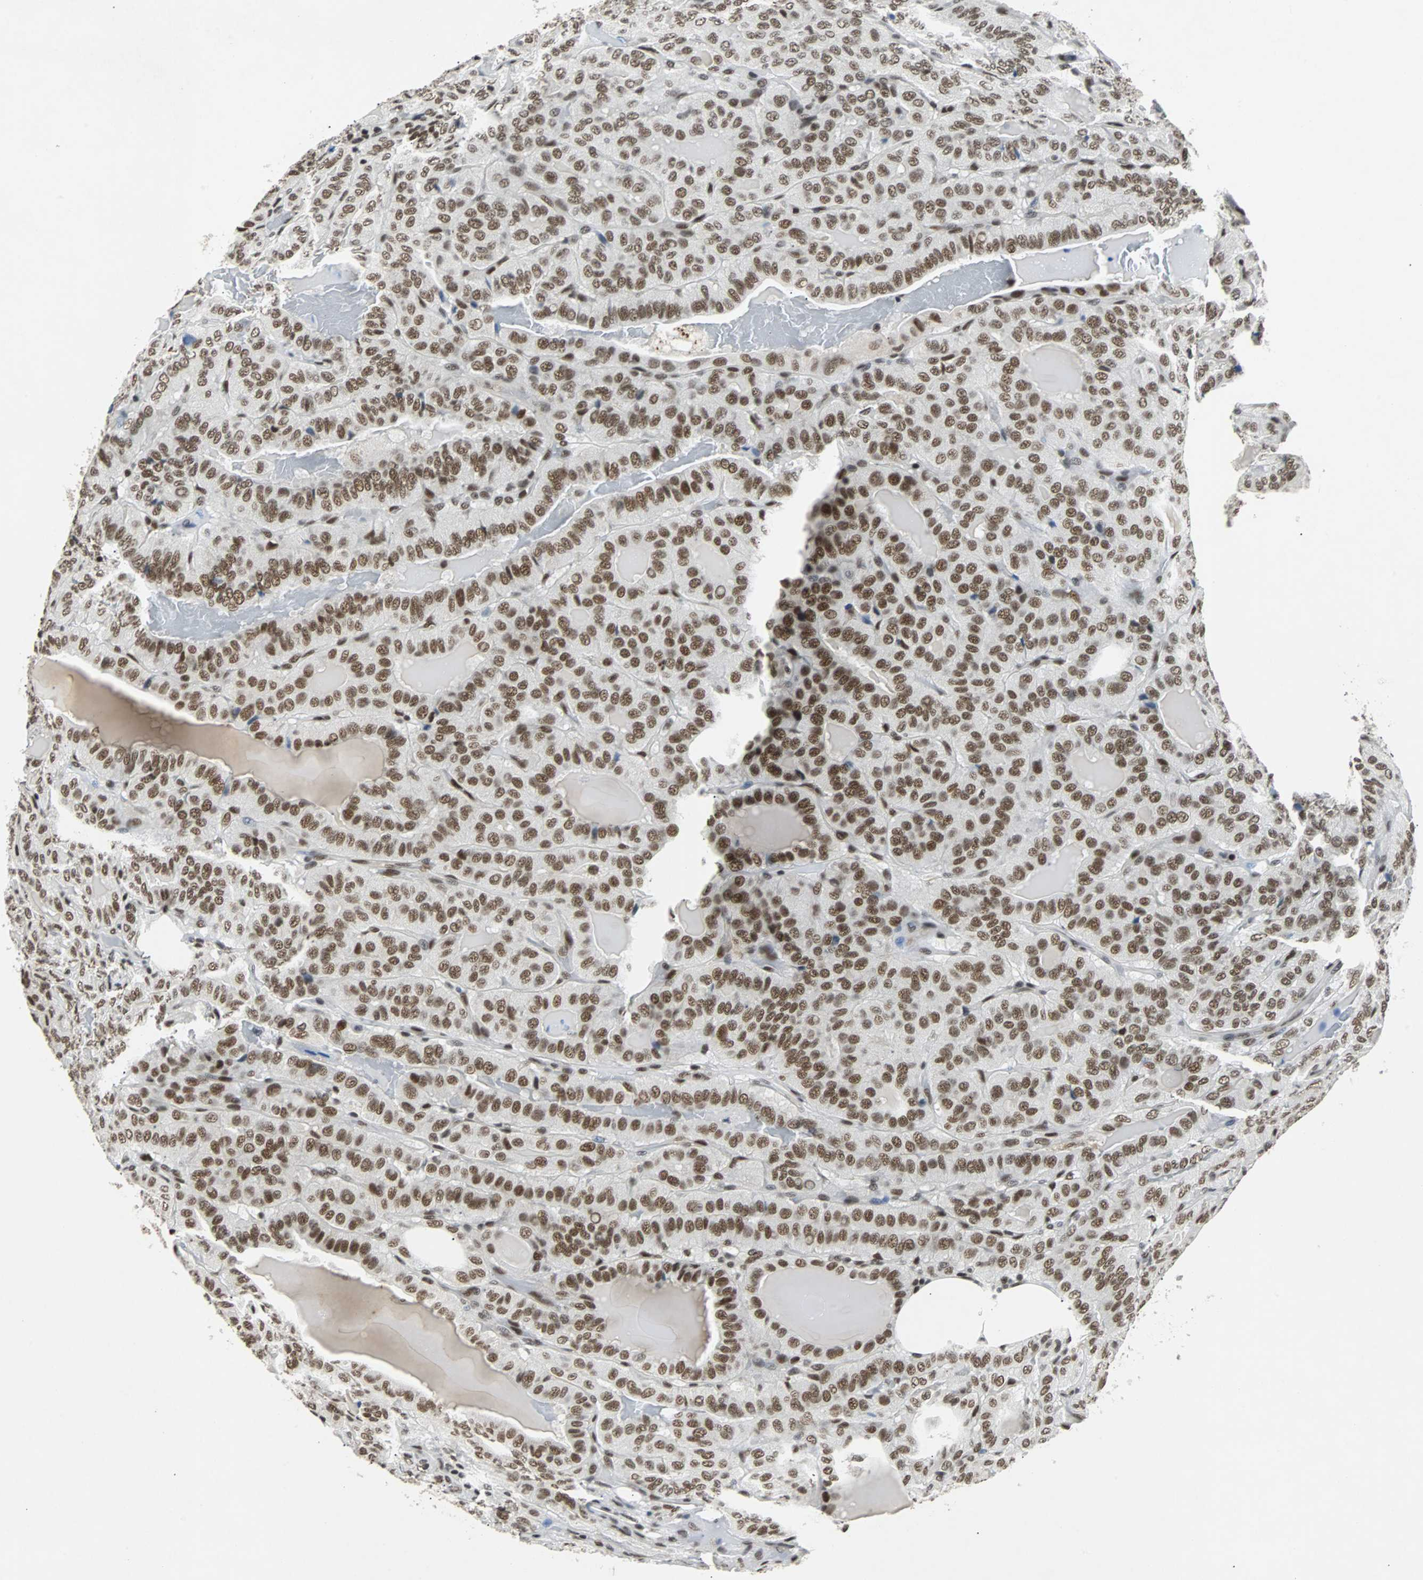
{"staining": {"intensity": "moderate", "quantity": ">75%", "location": "nuclear"}, "tissue": "thyroid cancer", "cell_type": "Tumor cells", "image_type": "cancer", "snomed": [{"axis": "morphology", "description": "Papillary adenocarcinoma, NOS"}, {"axis": "topography", "description": "Thyroid gland"}], "caption": "Thyroid cancer stained with DAB (3,3'-diaminobenzidine) immunohistochemistry demonstrates medium levels of moderate nuclear staining in about >75% of tumor cells.", "gene": "GATAD2A", "patient": {"sex": "male", "age": 77}}